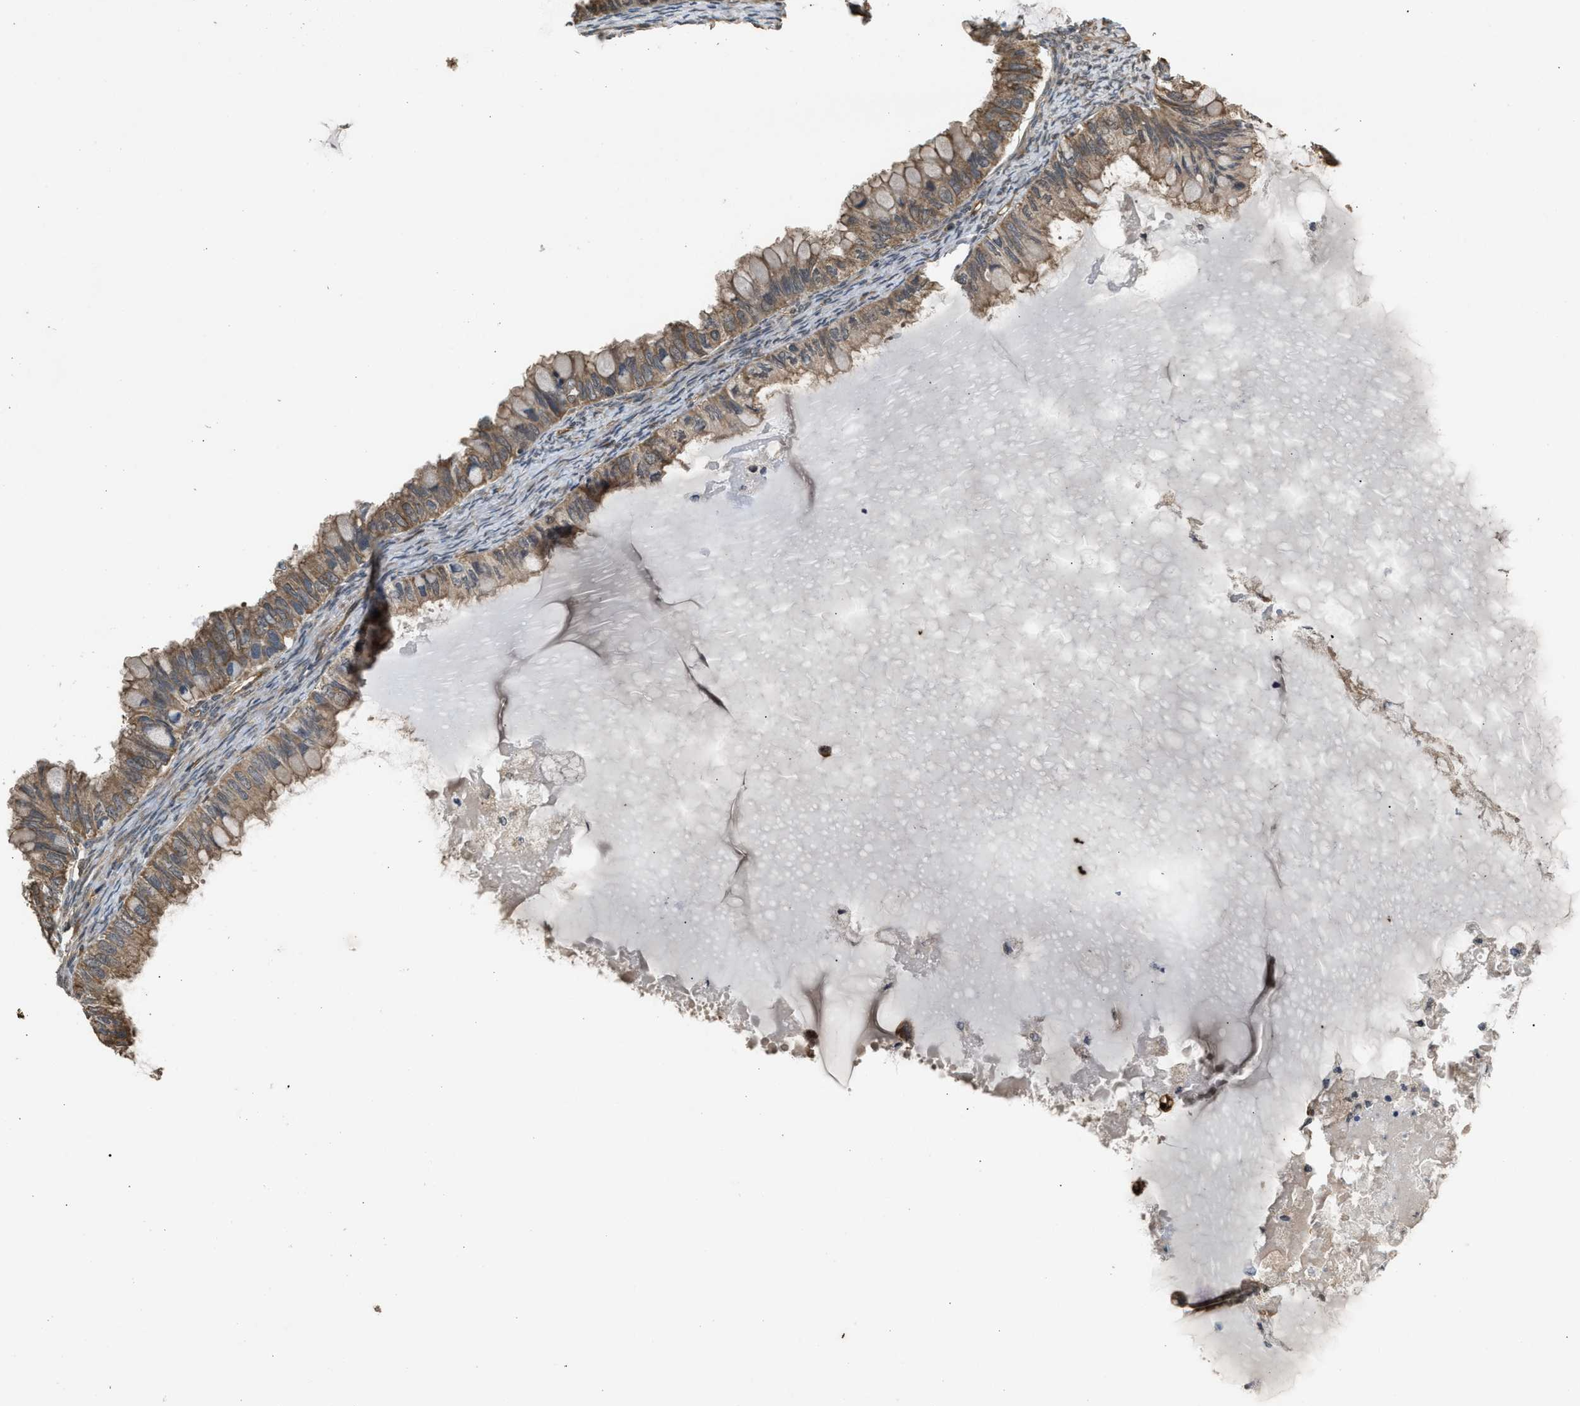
{"staining": {"intensity": "weak", "quantity": ">75%", "location": "cytoplasmic/membranous"}, "tissue": "ovarian cancer", "cell_type": "Tumor cells", "image_type": "cancer", "snomed": [{"axis": "morphology", "description": "Cystadenocarcinoma, mucinous, NOS"}, {"axis": "topography", "description": "Ovary"}], "caption": "Human ovarian cancer stained with a brown dye displays weak cytoplasmic/membranous positive staining in approximately >75% of tumor cells.", "gene": "BAG3", "patient": {"sex": "female", "age": 80}}